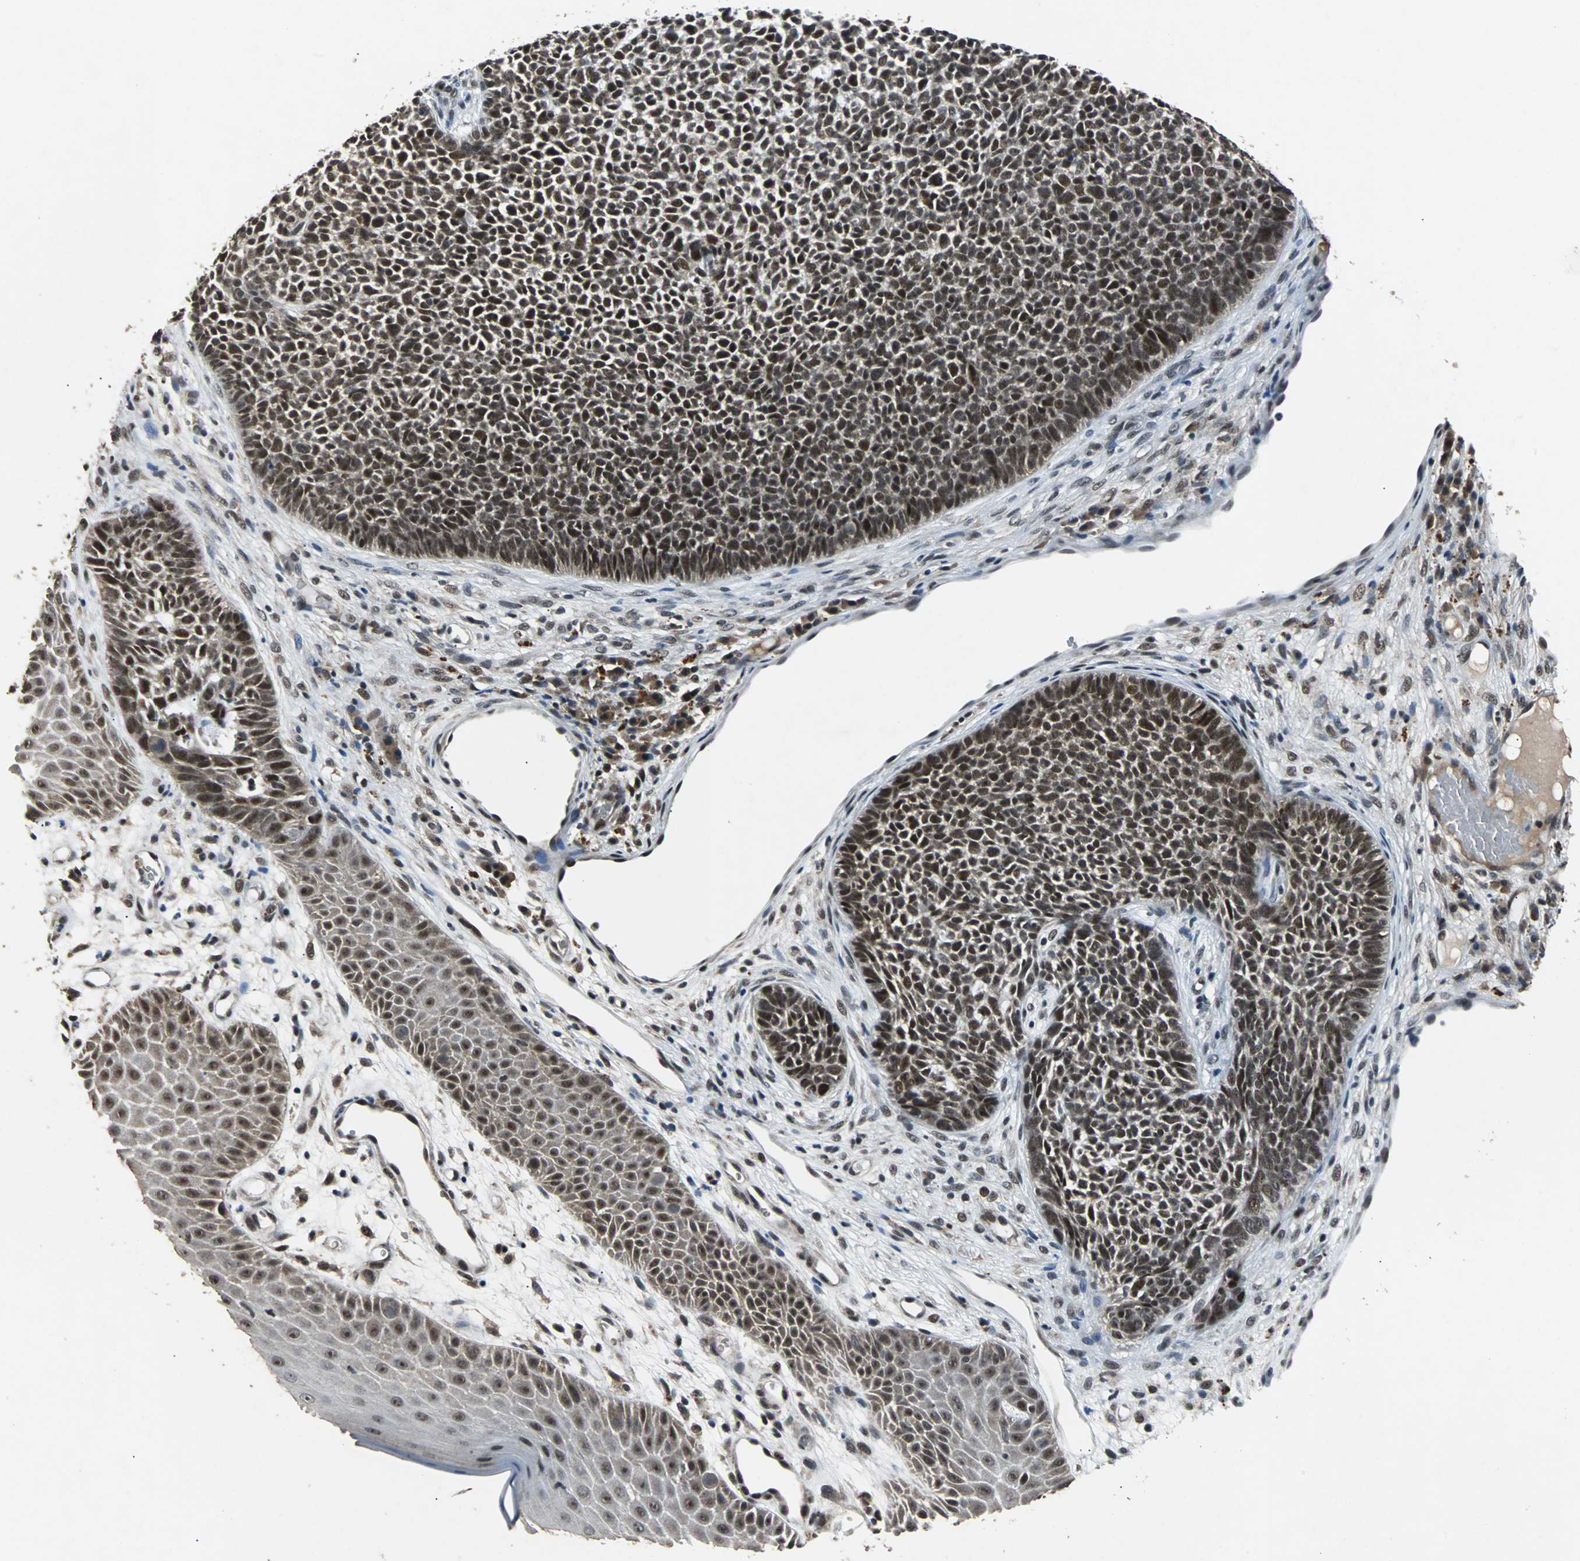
{"staining": {"intensity": "moderate", "quantity": ">75%", "location": "nuclear"}, "tissue": "skin cancer", "cell_type": "Tumor cells", "image_type": "cancer", "snomed": [{"axis": "morphology", "description": "Basal cell carcinoma"}, {"axis": "topography", "description": "Skin"}], "caption": "Protein staining of skin basal cell carcinoma tissue reveals moderate nuclear staining in approximately >75% of tumor cells. The staining was performed using DAB (3,3'-diaminobenzidine) to visualize the protein expression in brown, while the nuclei were stained in blue with hematoxylin (Magnification: 20x).", "gene": "USP28", "patient": {"sex": "female", "age": 84}}